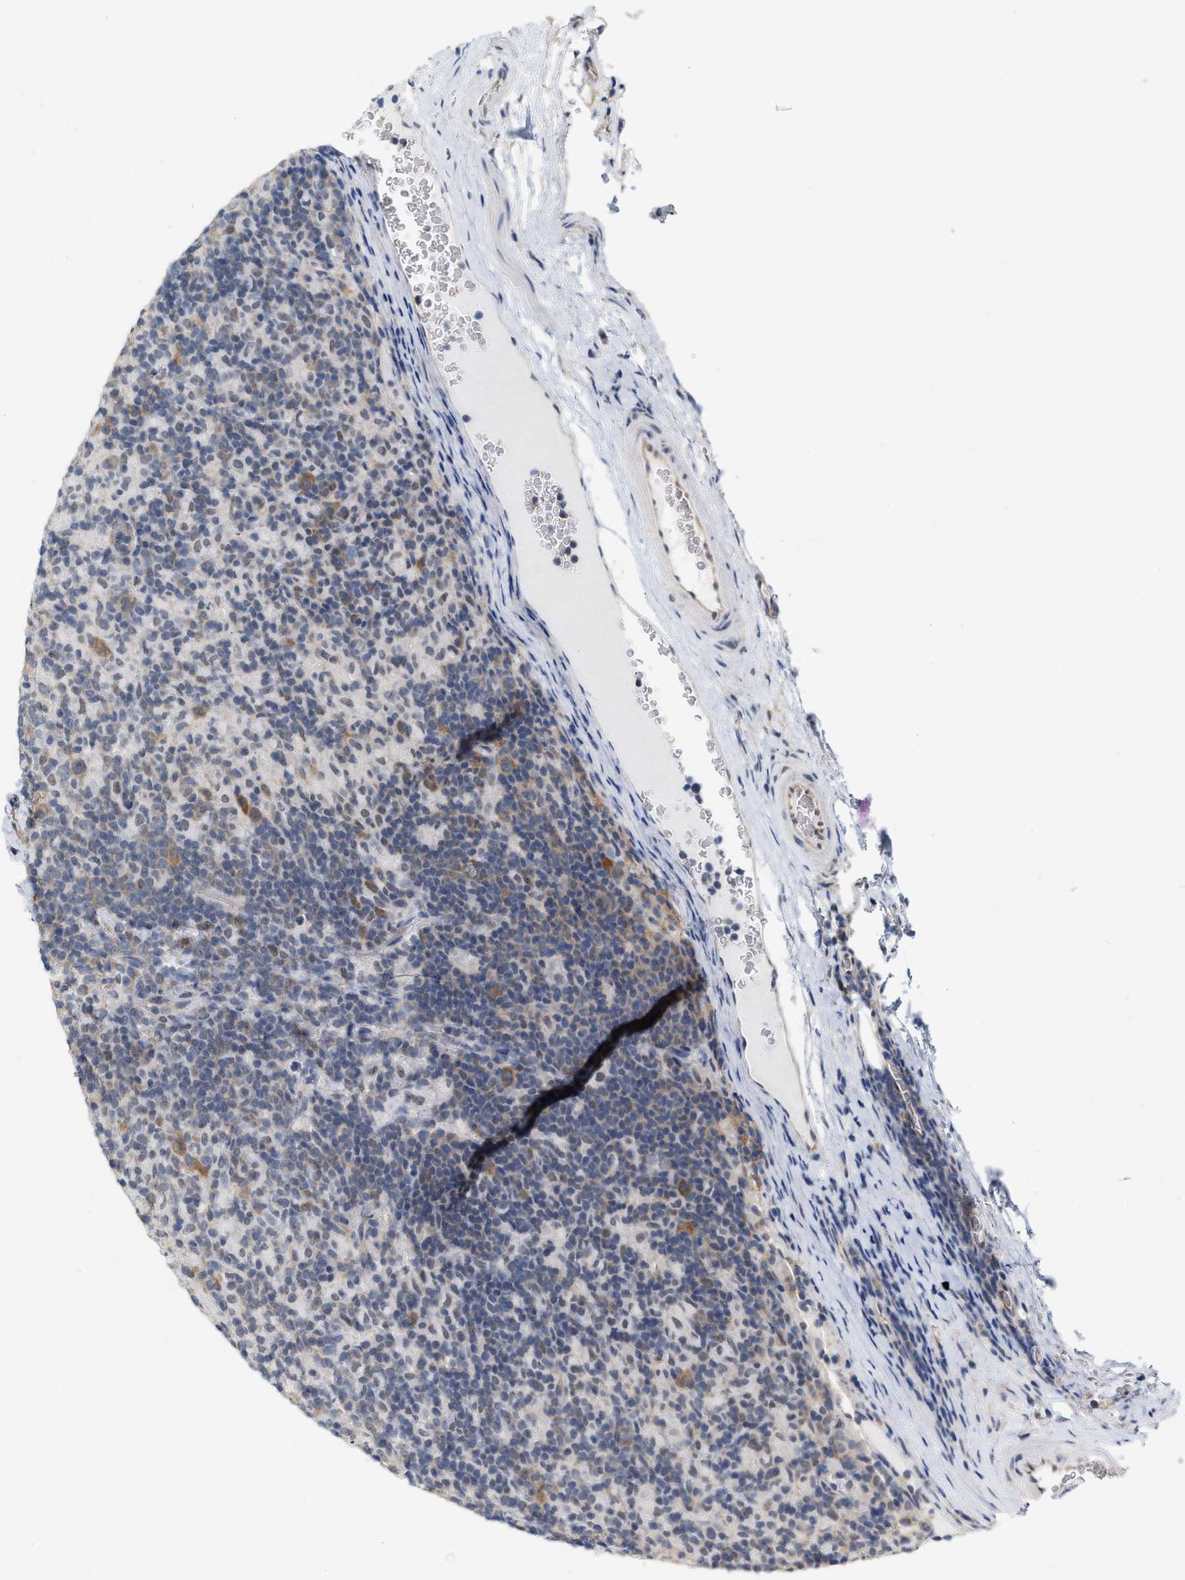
{"staining": {"intensity": "moderate", "quantity": "25%-75%", "location": "cytoplasmic/membranous"}, "tissue": "lymphoma", "cell_type": "Tumor cells", "image_type": "cancer", "snomed": [{"axis": "morphology", "description": "Hodgkin's disease, NOS"}, {"axis": "topography", "description": "Lymph node"}], "caption": "This is a histology image of immunohistochemistry (IHC) staining of lymphoma, which shows moderate staining in the cytoplasmic/membranous of tumor cells.", "gene": "RUVBL1", "patient": {"sex": "male", "age": 70}}